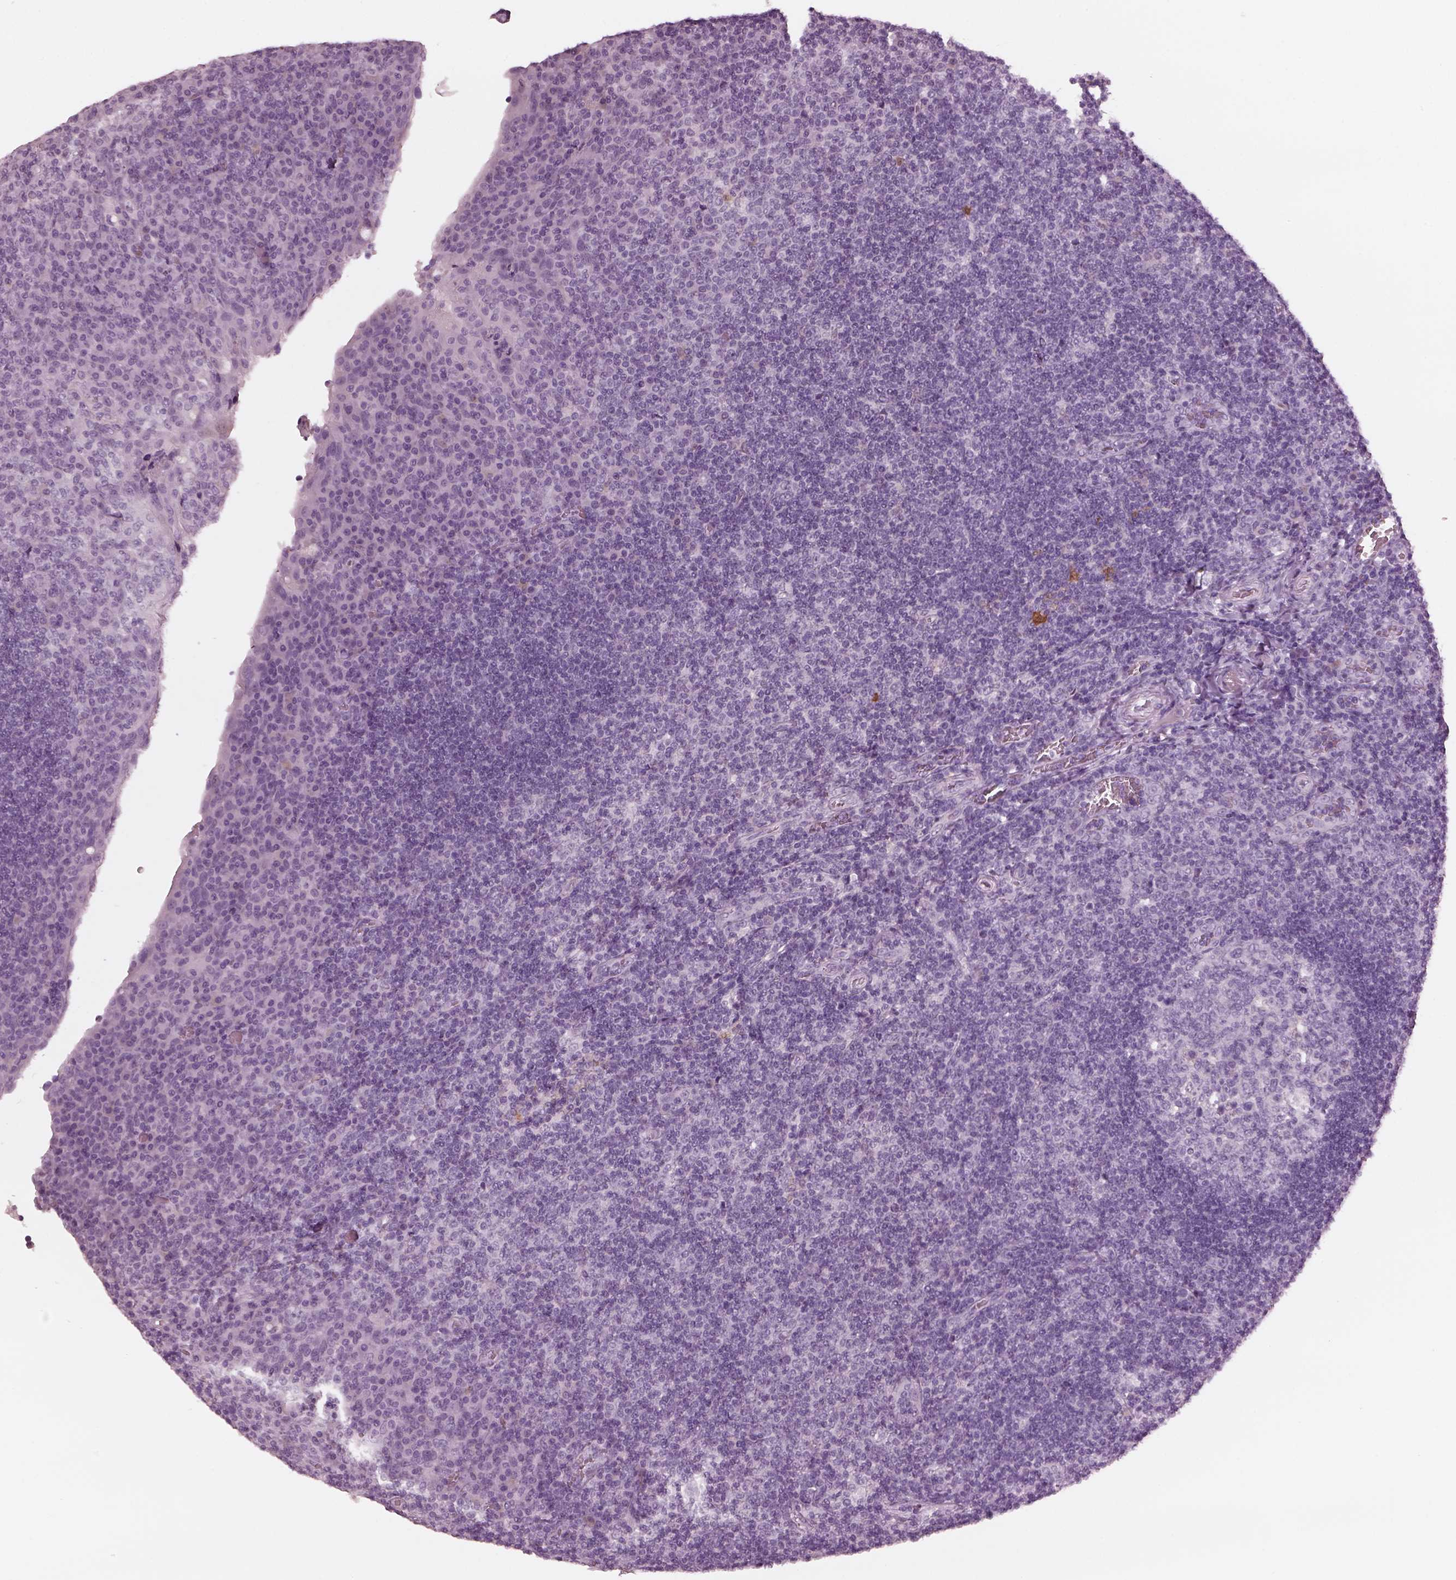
{"staining": {"intensity": "negative", "quantity": "none", "location": "none"}, "tissue": "tonsil", "cell_type": "Germinal center cells", "image_type": "normal", "snomed": [{"axis": "morphology", "description": "Normal tissue, NOS"}, {"axis": "topography", "description": "Tonsil"}], "caption": "Germinal center cells show no significant protein staining in unremarkable tonsil.", "gene": "C2orf81", "patient": {"sex": "male", "age": 17}}